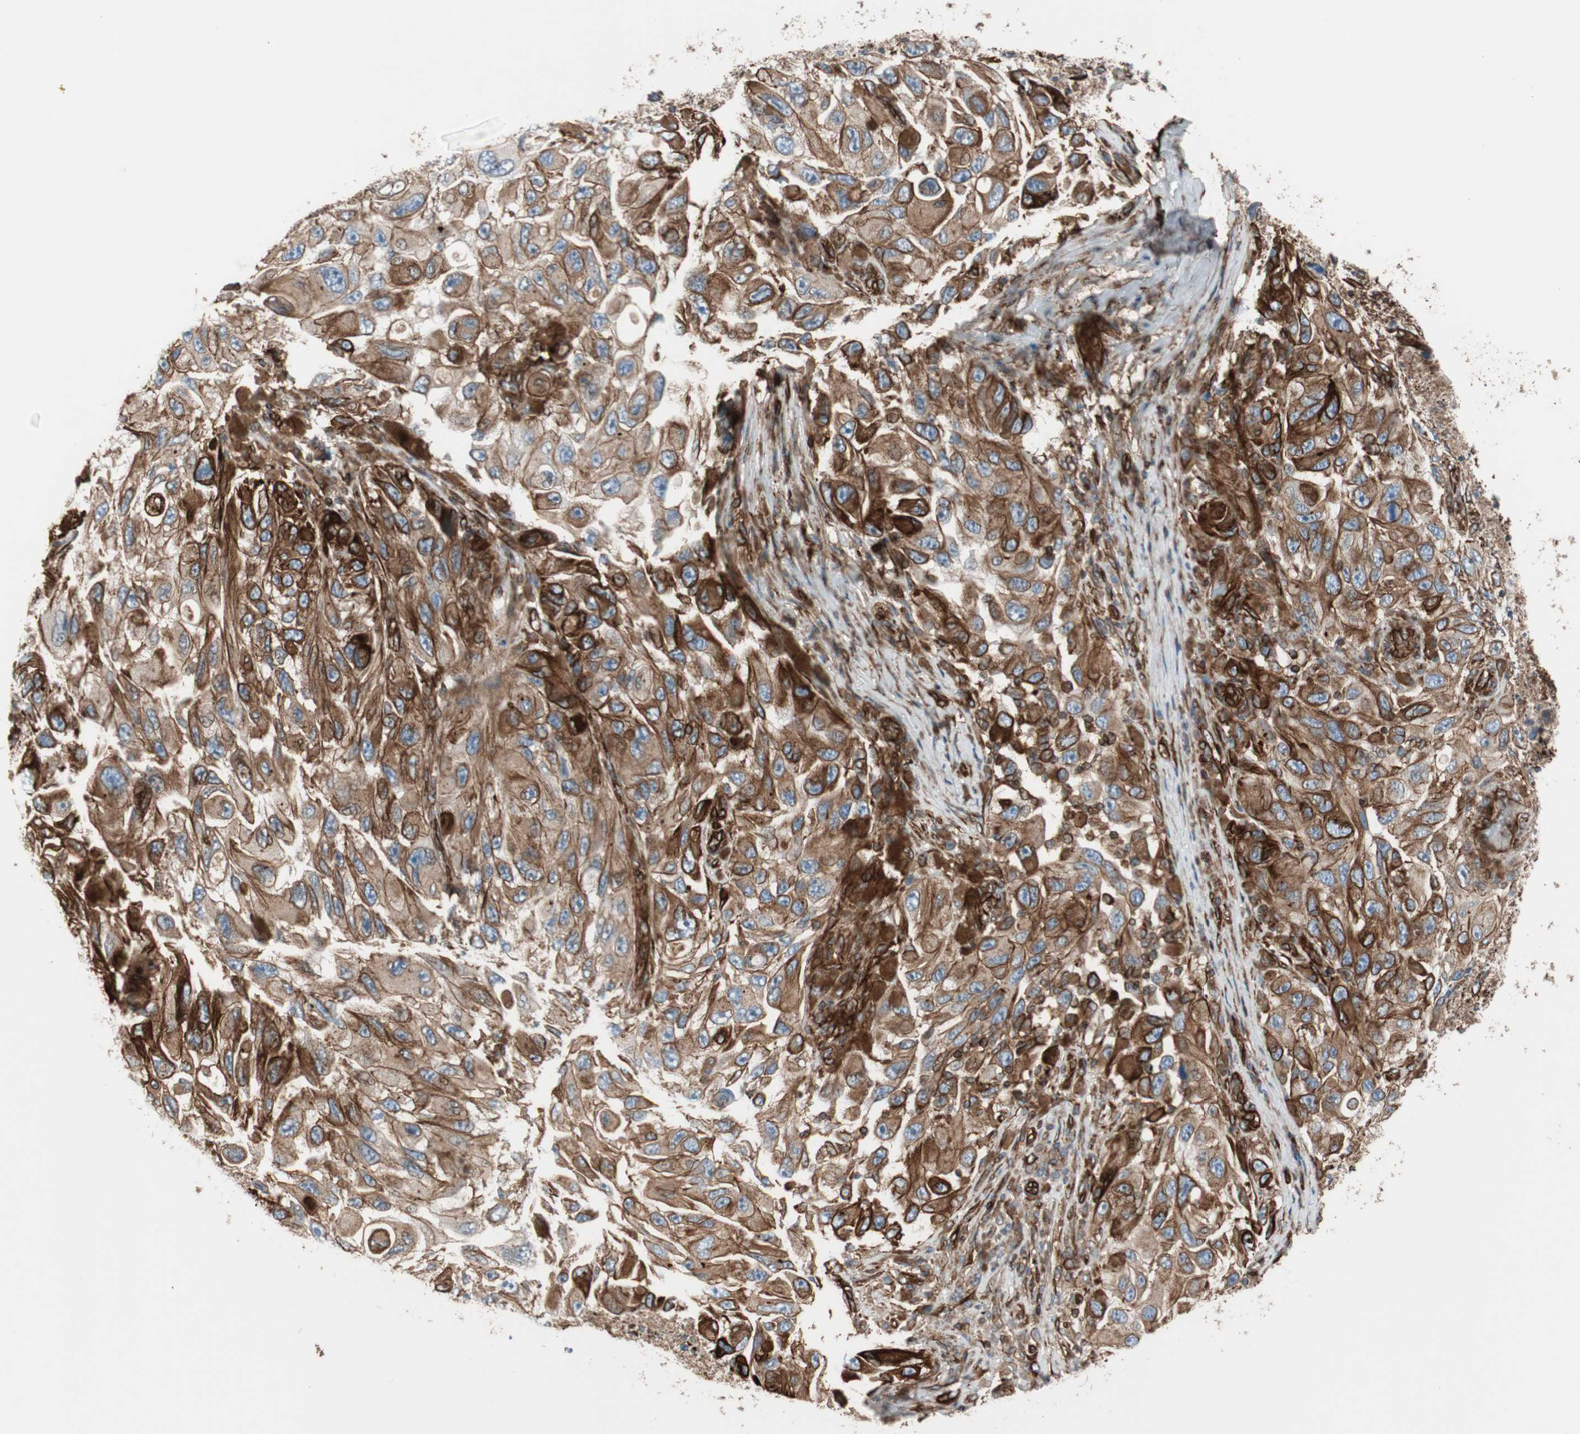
{"staining": {"intensity": "strong", "quantity": ">75%", "location": "cytoplasmic/membranous"}, "tissue": "melanoma", "cell_type": "Tumor cells", "image_type": "cancer", "snomed": [{"axis": "morphology", "description": "Malignant melanoma, NOS"}, {"axis": "topography", "description": "Skin"}], "caption": "Melanoma stained with a brown dye displays strong cytoplasmic/membranous positive expression in approximately >75% of tumor cells.", "gene": "TCTA", "patient": {"sex": "female", "age": 73}}